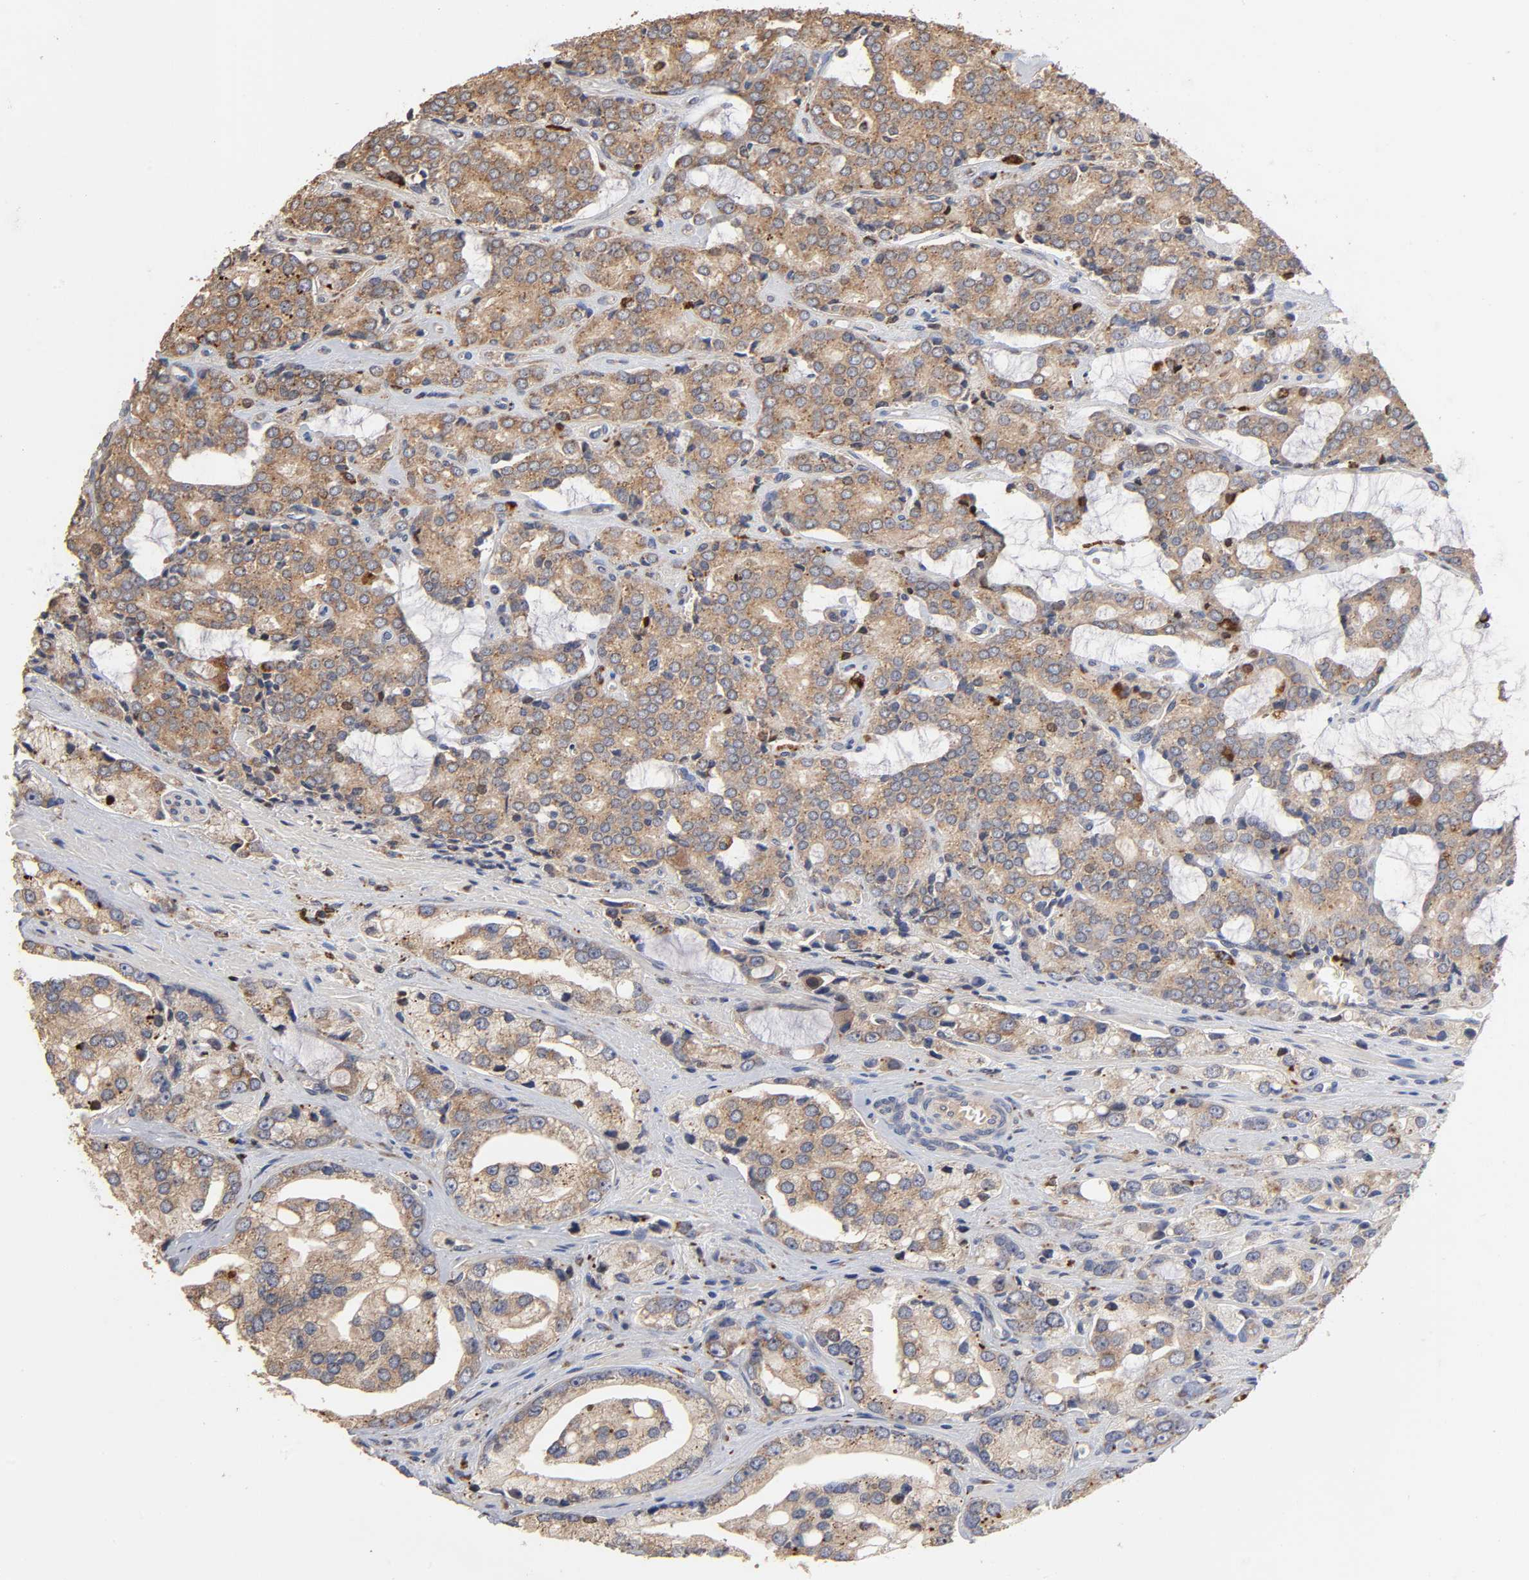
{"staining": {"intensity": "weak", "quantity": ">75%", "location": "cytoplasmic/membranous"}, "tissue": "prostate cancer", "cell_type": "Tumor cells", "image_type": "cancer", "snomed": [{"axis": "morphology", "description": "Adenocarcinoma, High grade"}, {"axis": "topography", "description": "Prostate"}], "caption": "A brown stain labels weak cytoplasmic/membranous expression of a protein in human prostate cancer tumor cells.", "gene": "EIF4G2", "patient": {"sex": "male", "age": 67}}